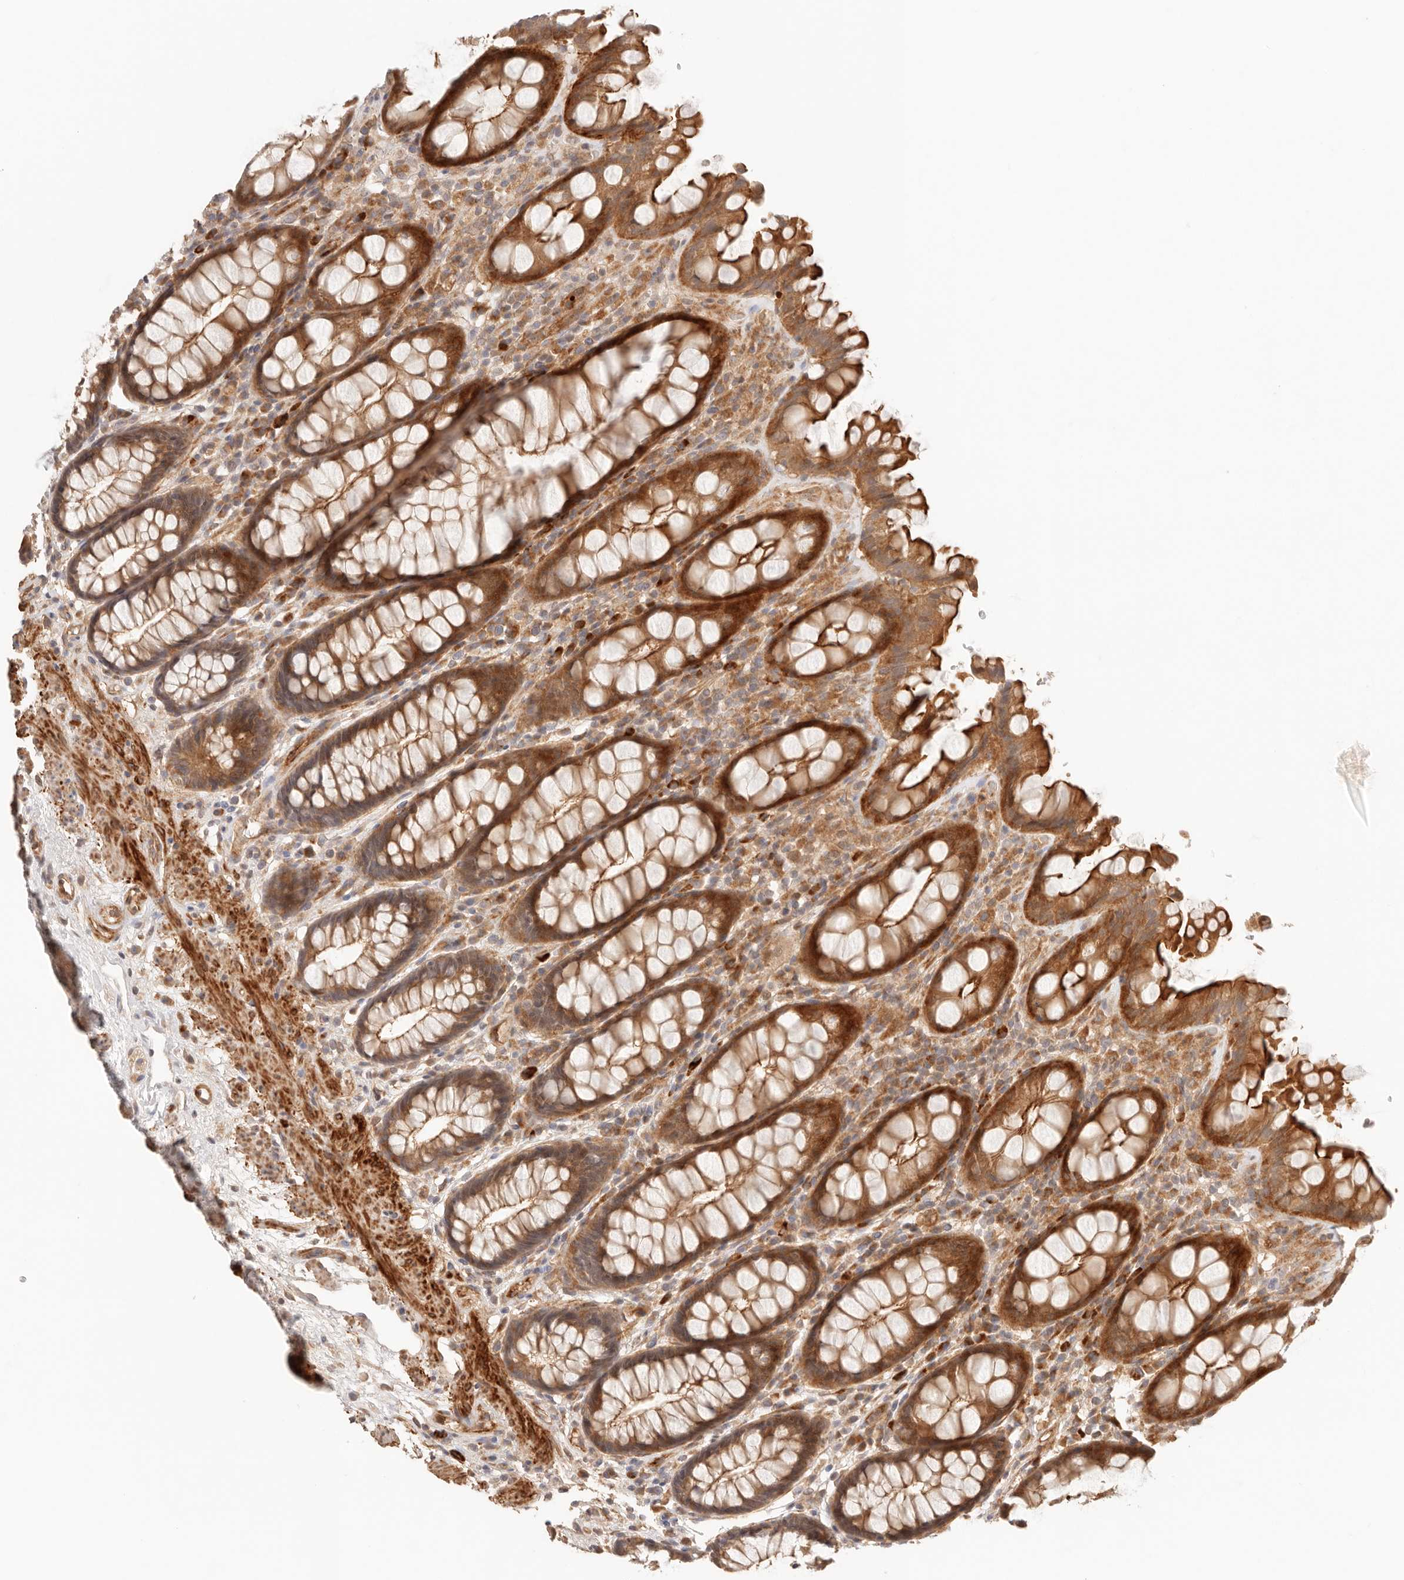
{"staining": {"intensity": "strong", "quantity": ">75%", "location": "cytoplasmic/membranous"}, "tissue": "rectum", "cell_type": "Glandular cells", "image_type": "normal", "snomed": [{"axis": "morphology", "description": "Normal tissue, NOS"}, {"axis": "topography", "description": "Rectum"}], "caption": "Approximately >75% of glandular cells in unremarkable rectum display strong cytoplasmic/membranous protein positivity as visualized by brown immunohistochemical staining.", "gene": "IL1R2", "patient": {"sex": "male", "age": 64}}